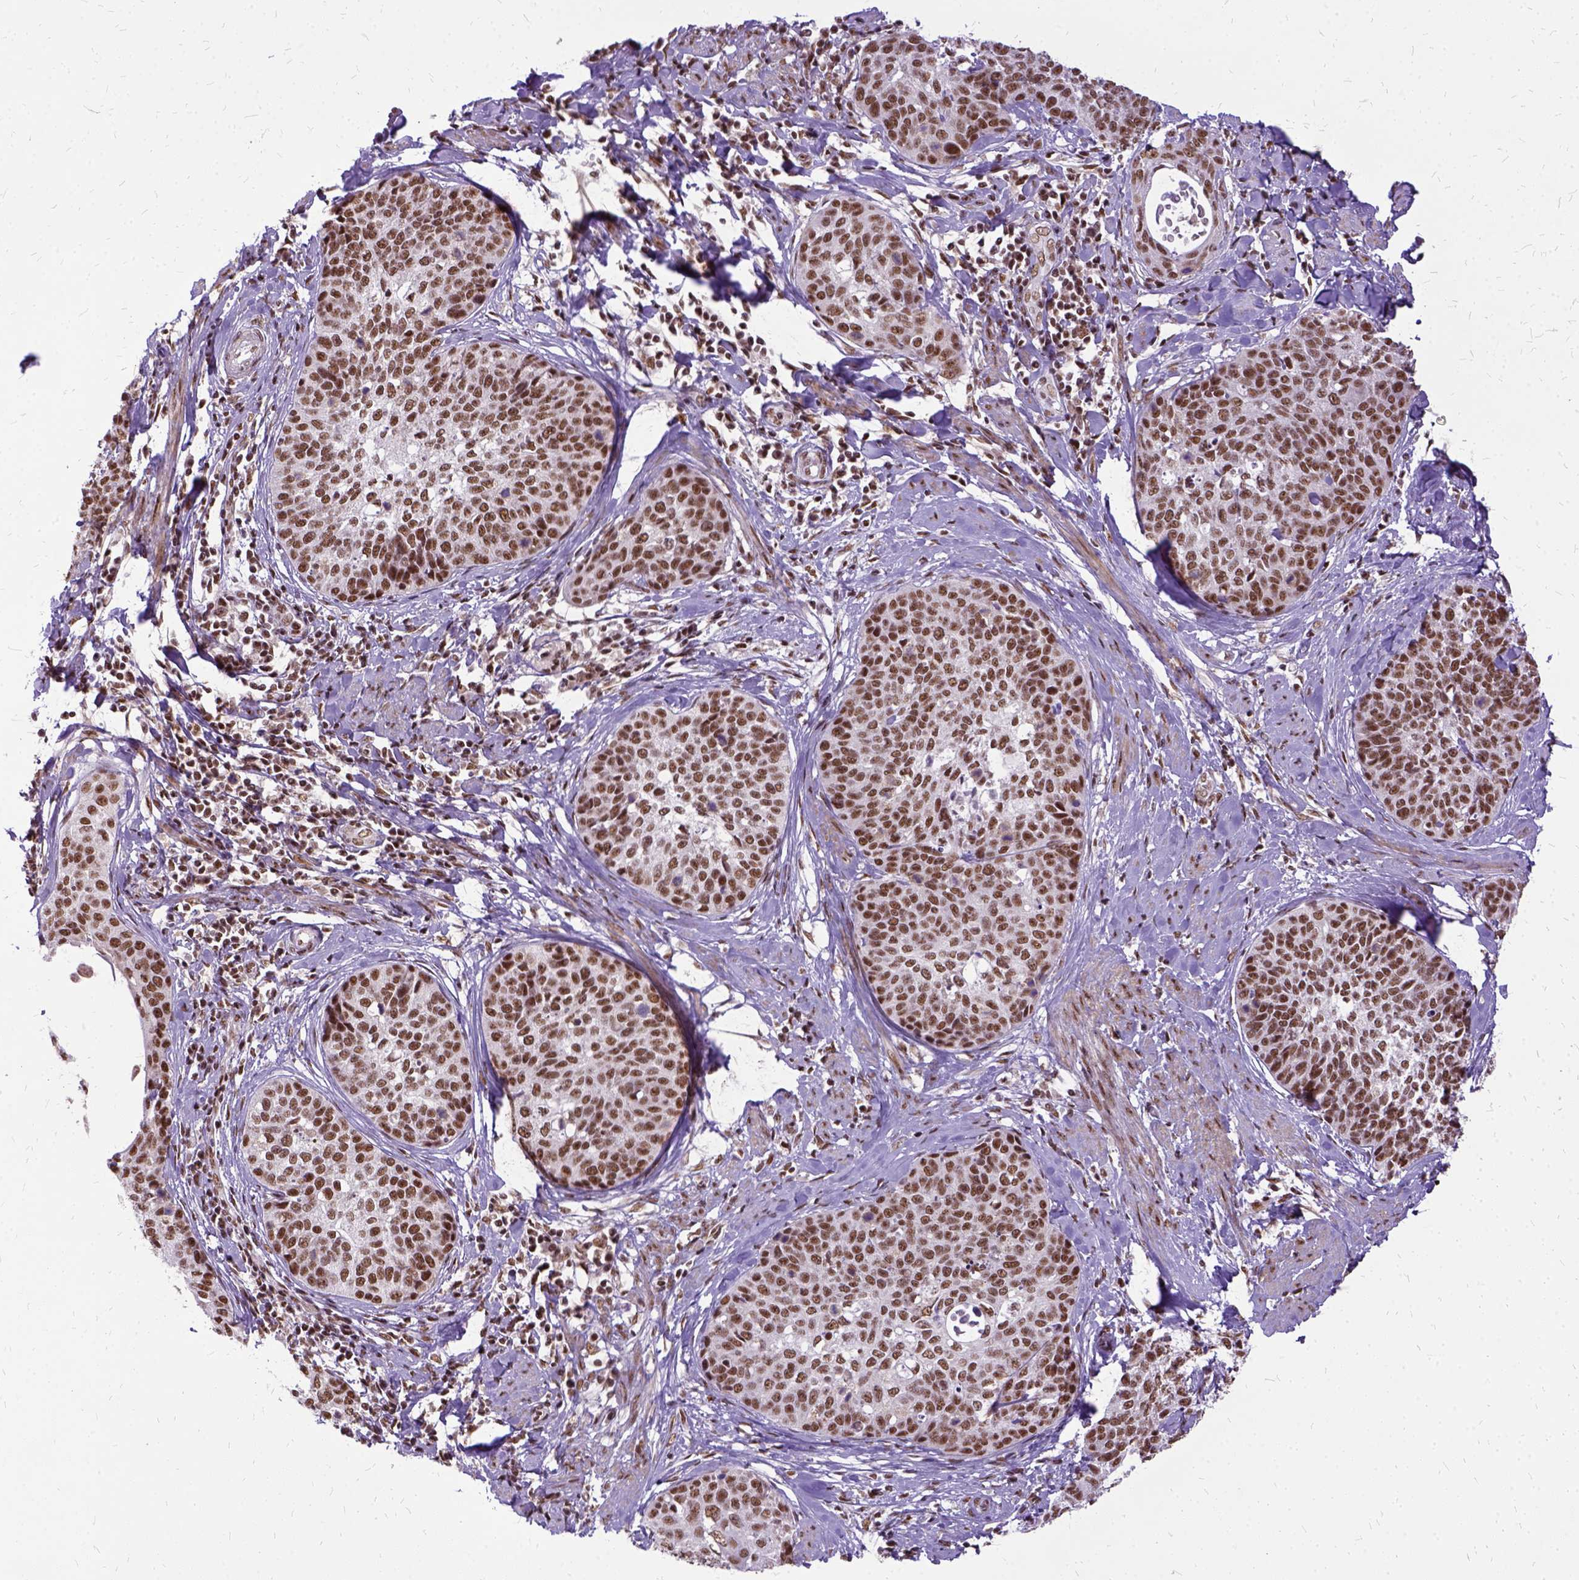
{"staining": {"intensity": "moderate", "quantity": ">75%", "location": "nuclear"}, "tissue": "cervical cancer", "cell_type": "Tumor cells", "image_type": "cancer", "snomed": [{"axis": "morphology", "description": "Squamous cell carcinoma, NOS"}, {"axis": "topography", "description": "Cervix"}], "caption": "DAB immunohistochemical staining of human cervical cancer exhibits moderate nuclear protein staining in about >75% of tumor cells. The staining is performed using DAB (3,3'-diaminobenzidine) brown chromogen to label protein expression. The nuclei are counter-stained blue using hematoxylin.", "gene": "SETD1A", "patient": {"sex": "female", "age": 69}}